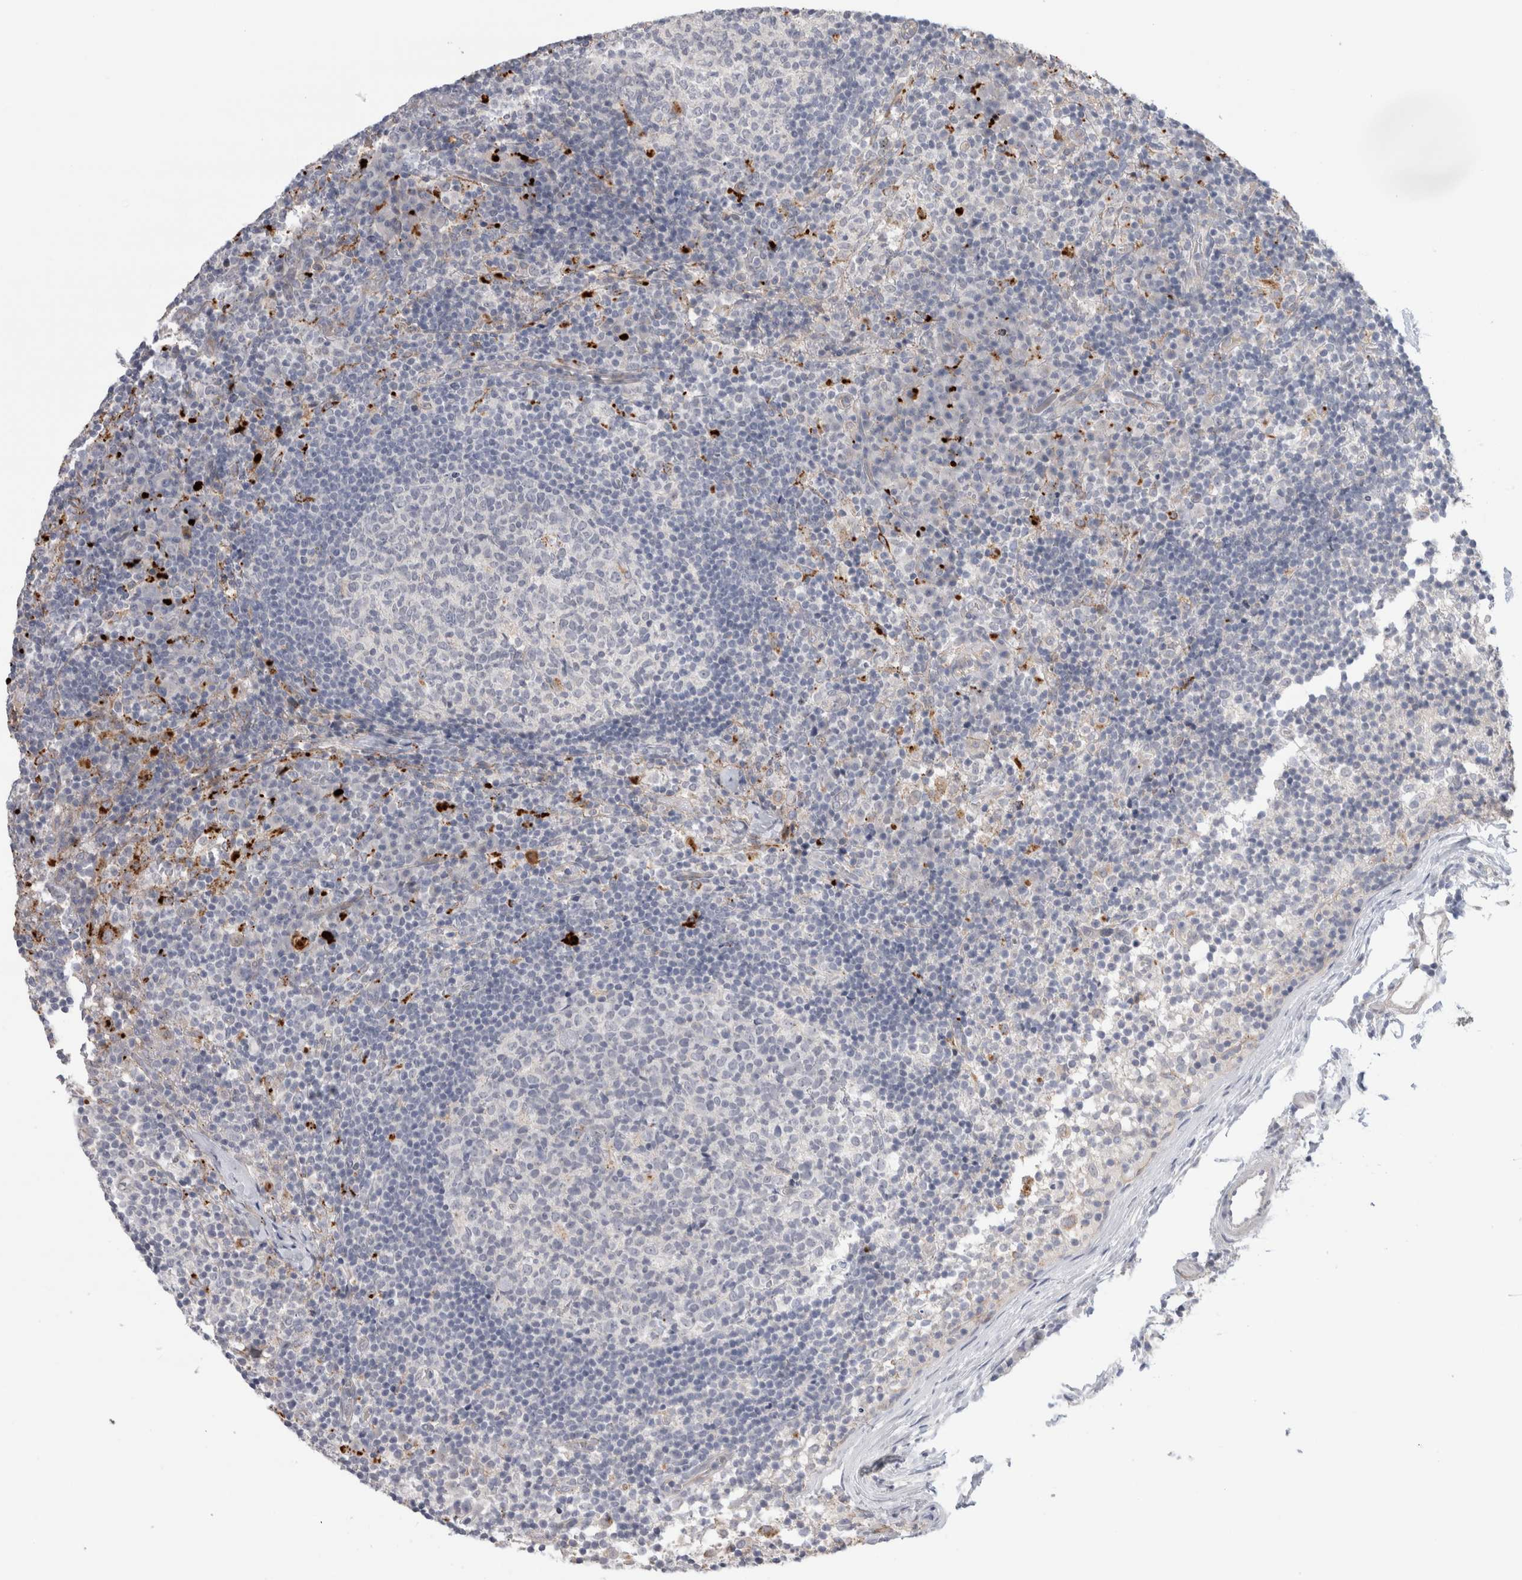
{"staining": {"intensity": "negative", "quantity": "none", "location": "none"}, "tissue": "lymph node", "cell_type": "Germinal center cells", "image_type": "normal", "snomed": [{"axis": "morphology", "description": "Normal tissue, NOS"}, {"axis": "morphology", "description": "Inflammation, NOS"}, {"axis": "topography", "description": "Lymph node"}], "caption": "Immunohistochemistry (IHC) of benign lymph node exhibits no staining in germinal center cells.", "gene": "ANKMY1", "patient": {"sex": "male", "age": 55}}